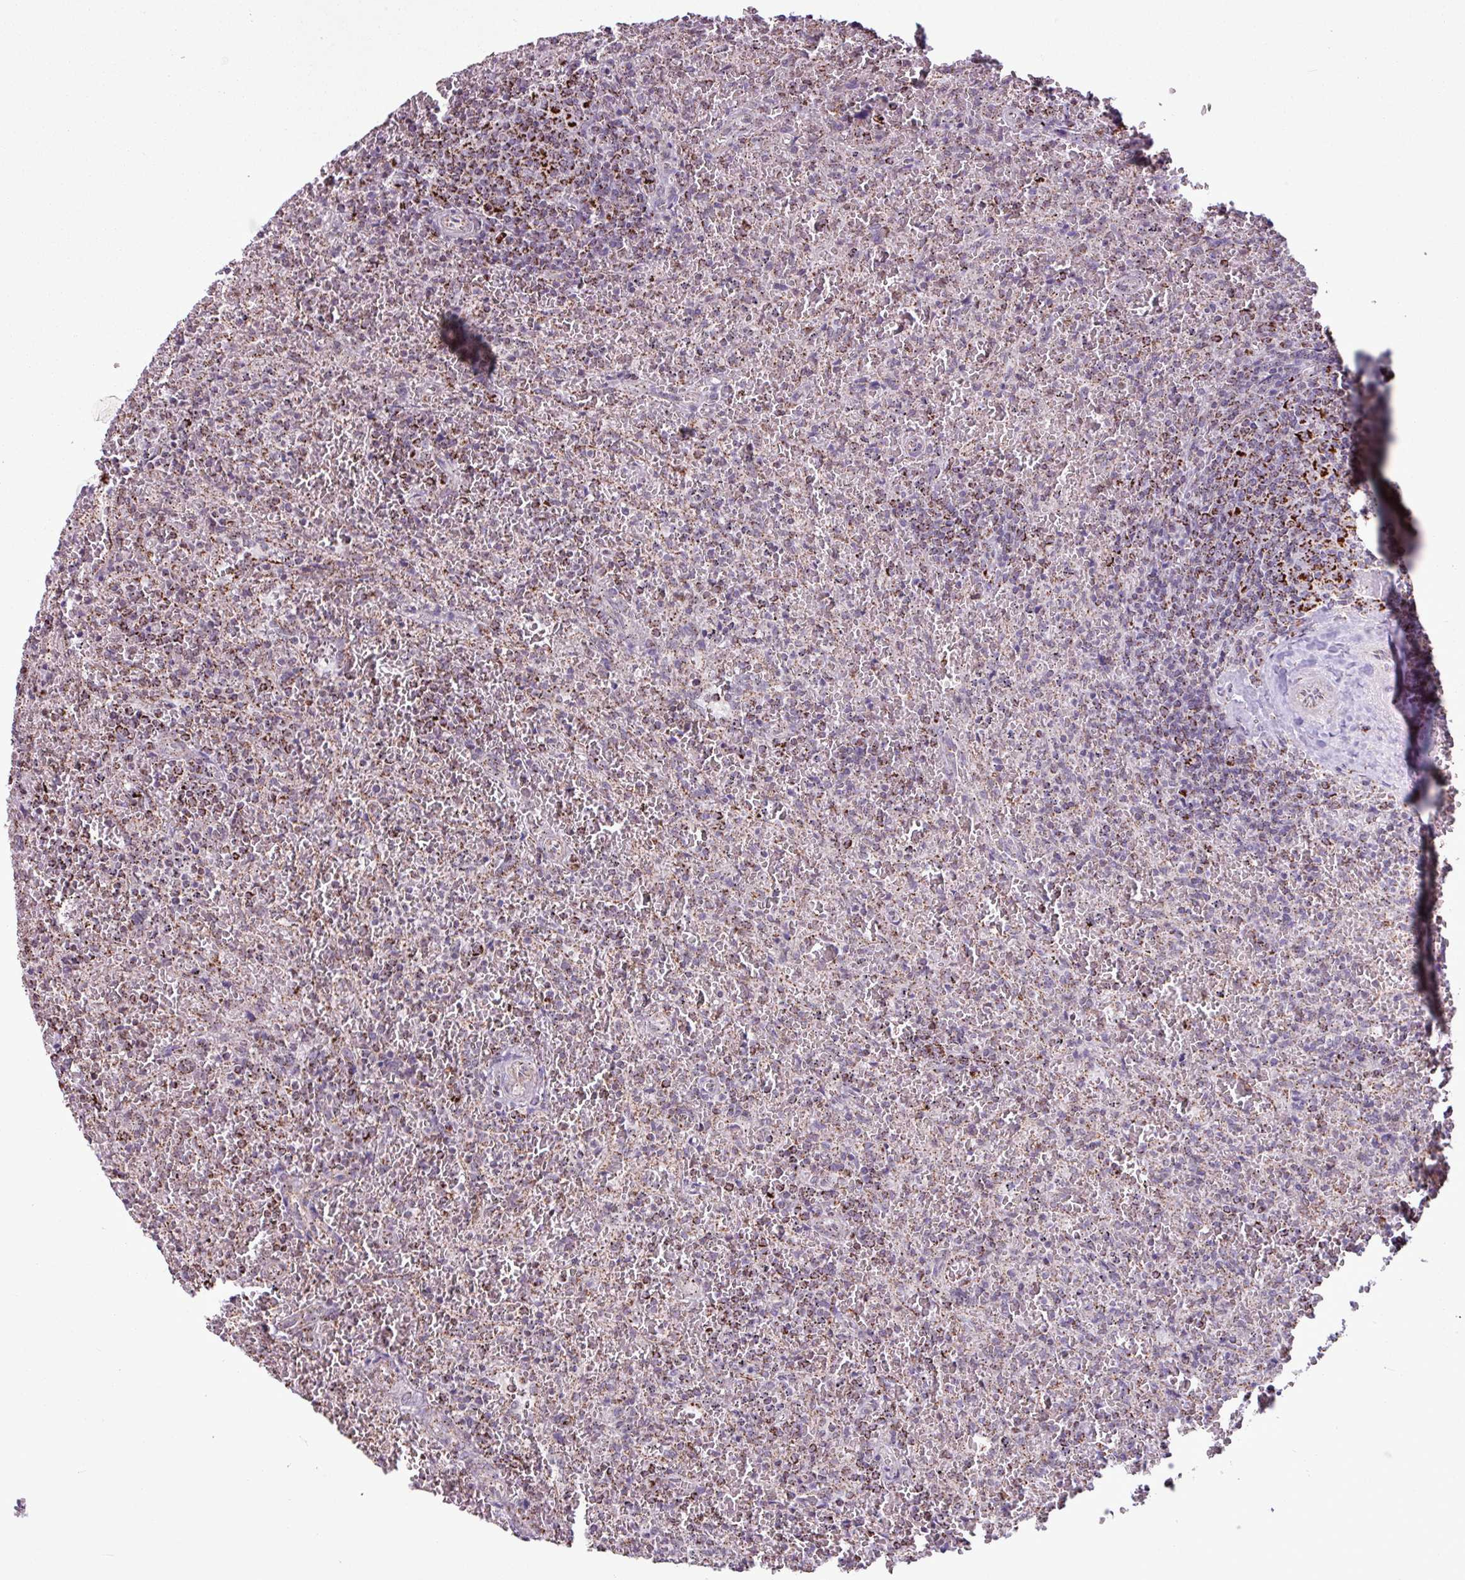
{"staining": {"intensity": "moderate", "quantity": "<25%", "location": "cytoplasmic/membranous"}, "tissue": "lymphoma", "cell_type": "Tumor cells", "image_type": "cancer", "snomed": [{"axis": "morphology", "description": "Malignant lymphoma, non-Hodgkin's type, Low grade"}, {"axis": "topography", "description": "Spleen"}], "caption": "Malignant lymphoma, non-Hodgkin's type (low-grade) stained for a protein demonstrates moderate cytoplasmic/membranous positivity in tumor cells. (DAB IHC with brightfield microscopy, high magnification).", "gene": "ALG8", "patient": {"sex": "female", "age": 64}}